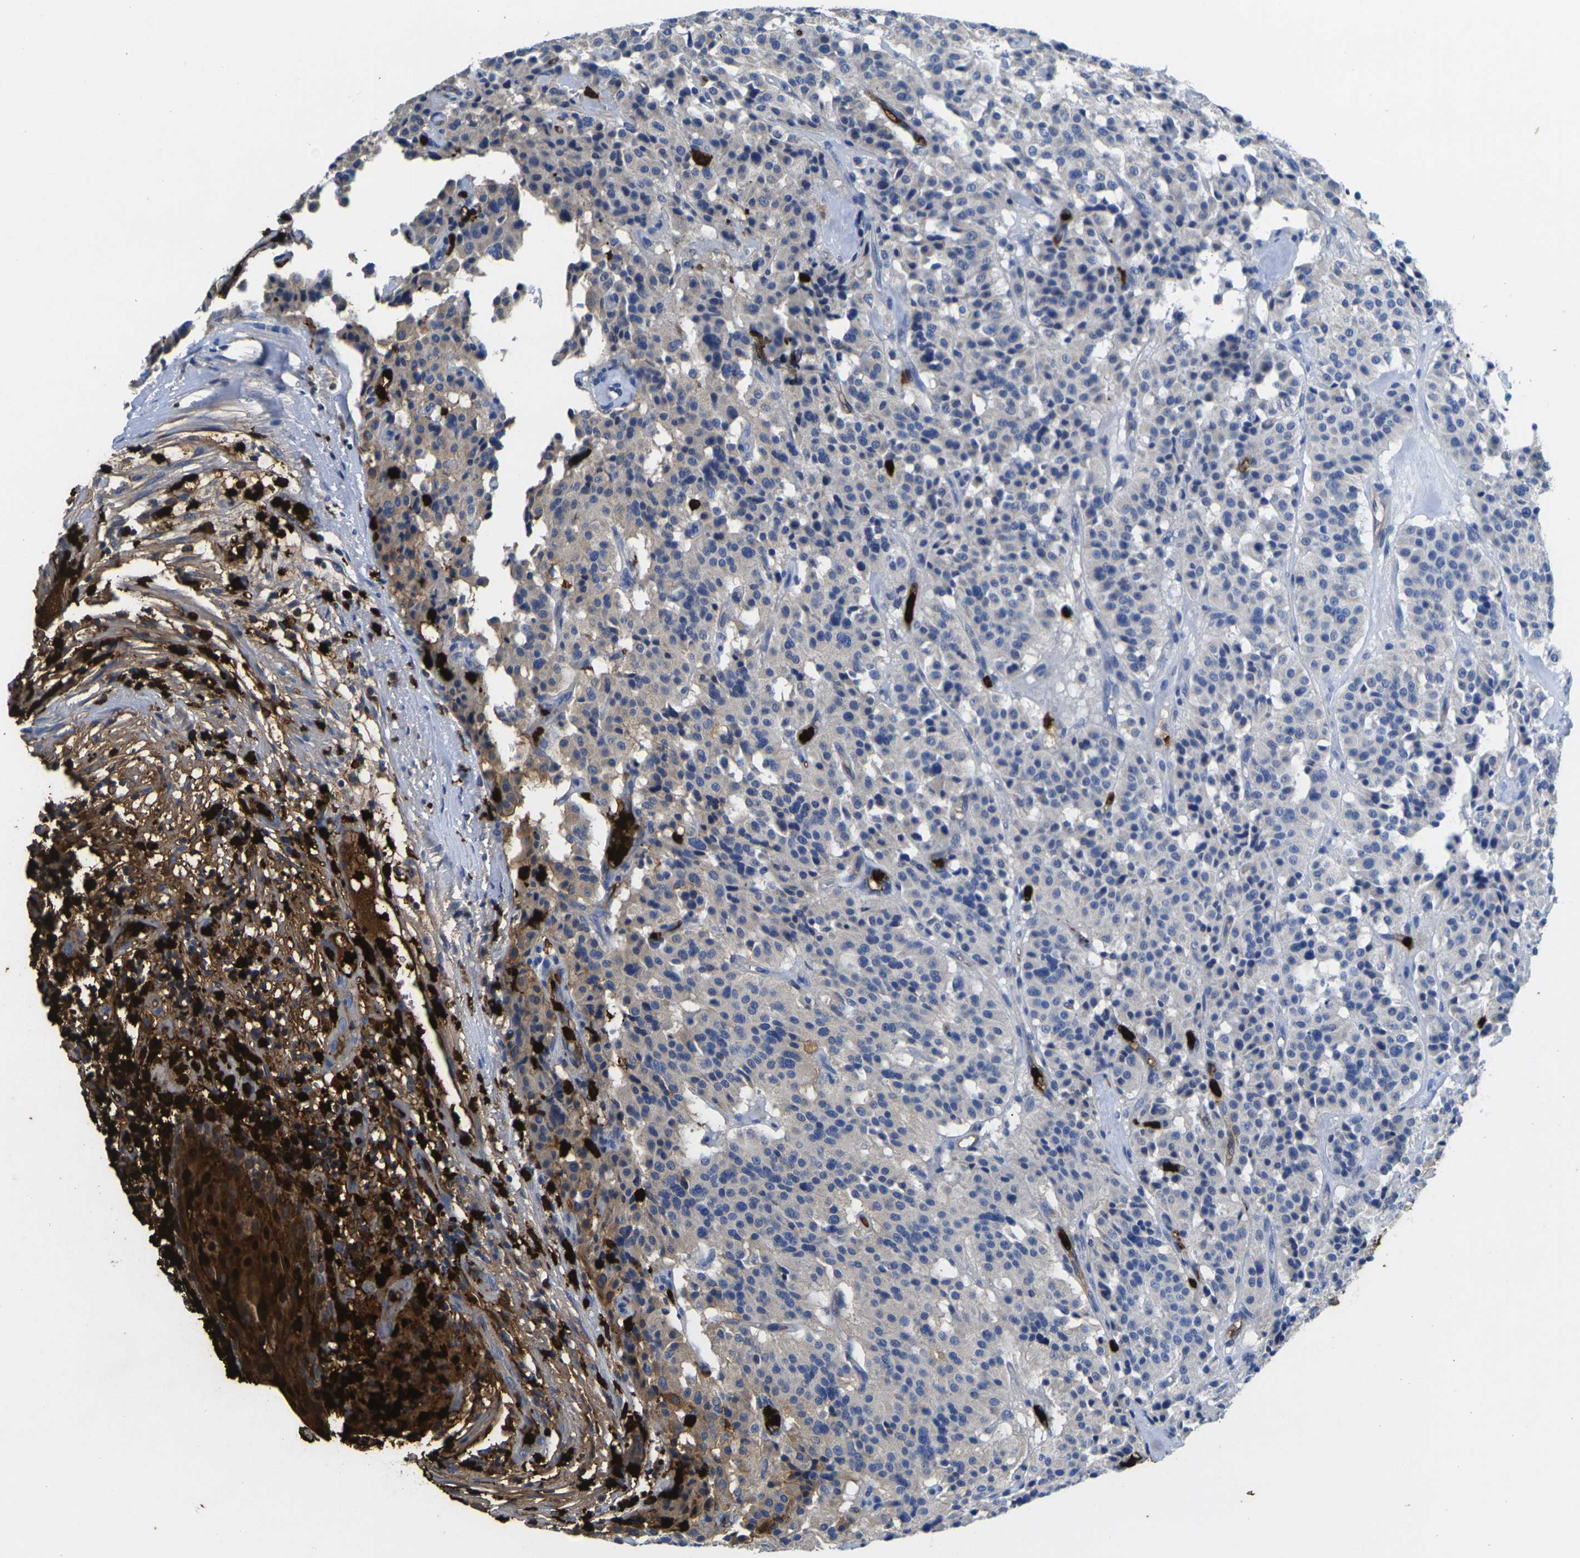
{"staining": {"intensity": "moderate", "quantity": "<25%", "location": "cytoplasmic/membranous"}, "tissue": "carcinoid", "cell_type": "Tumor cells", "image_type": "cancer", "snomed": [{"axis": "morphology", "description": "Carcinoid, malignant, NOS"}, {"axis": "topography", "description": "Lung"}], "caption": "An immunohistochemistry photomicrograph of neoplastic tissue is shown. Protein staining in brown labels moderate cytoplasmic/membranous positivity in carcinoid within tumor cells. (DAB IHC with brightfield microscopy, high magnification).", "gene": "S100A9", "patient": {"sex": "male", "age": 30}}